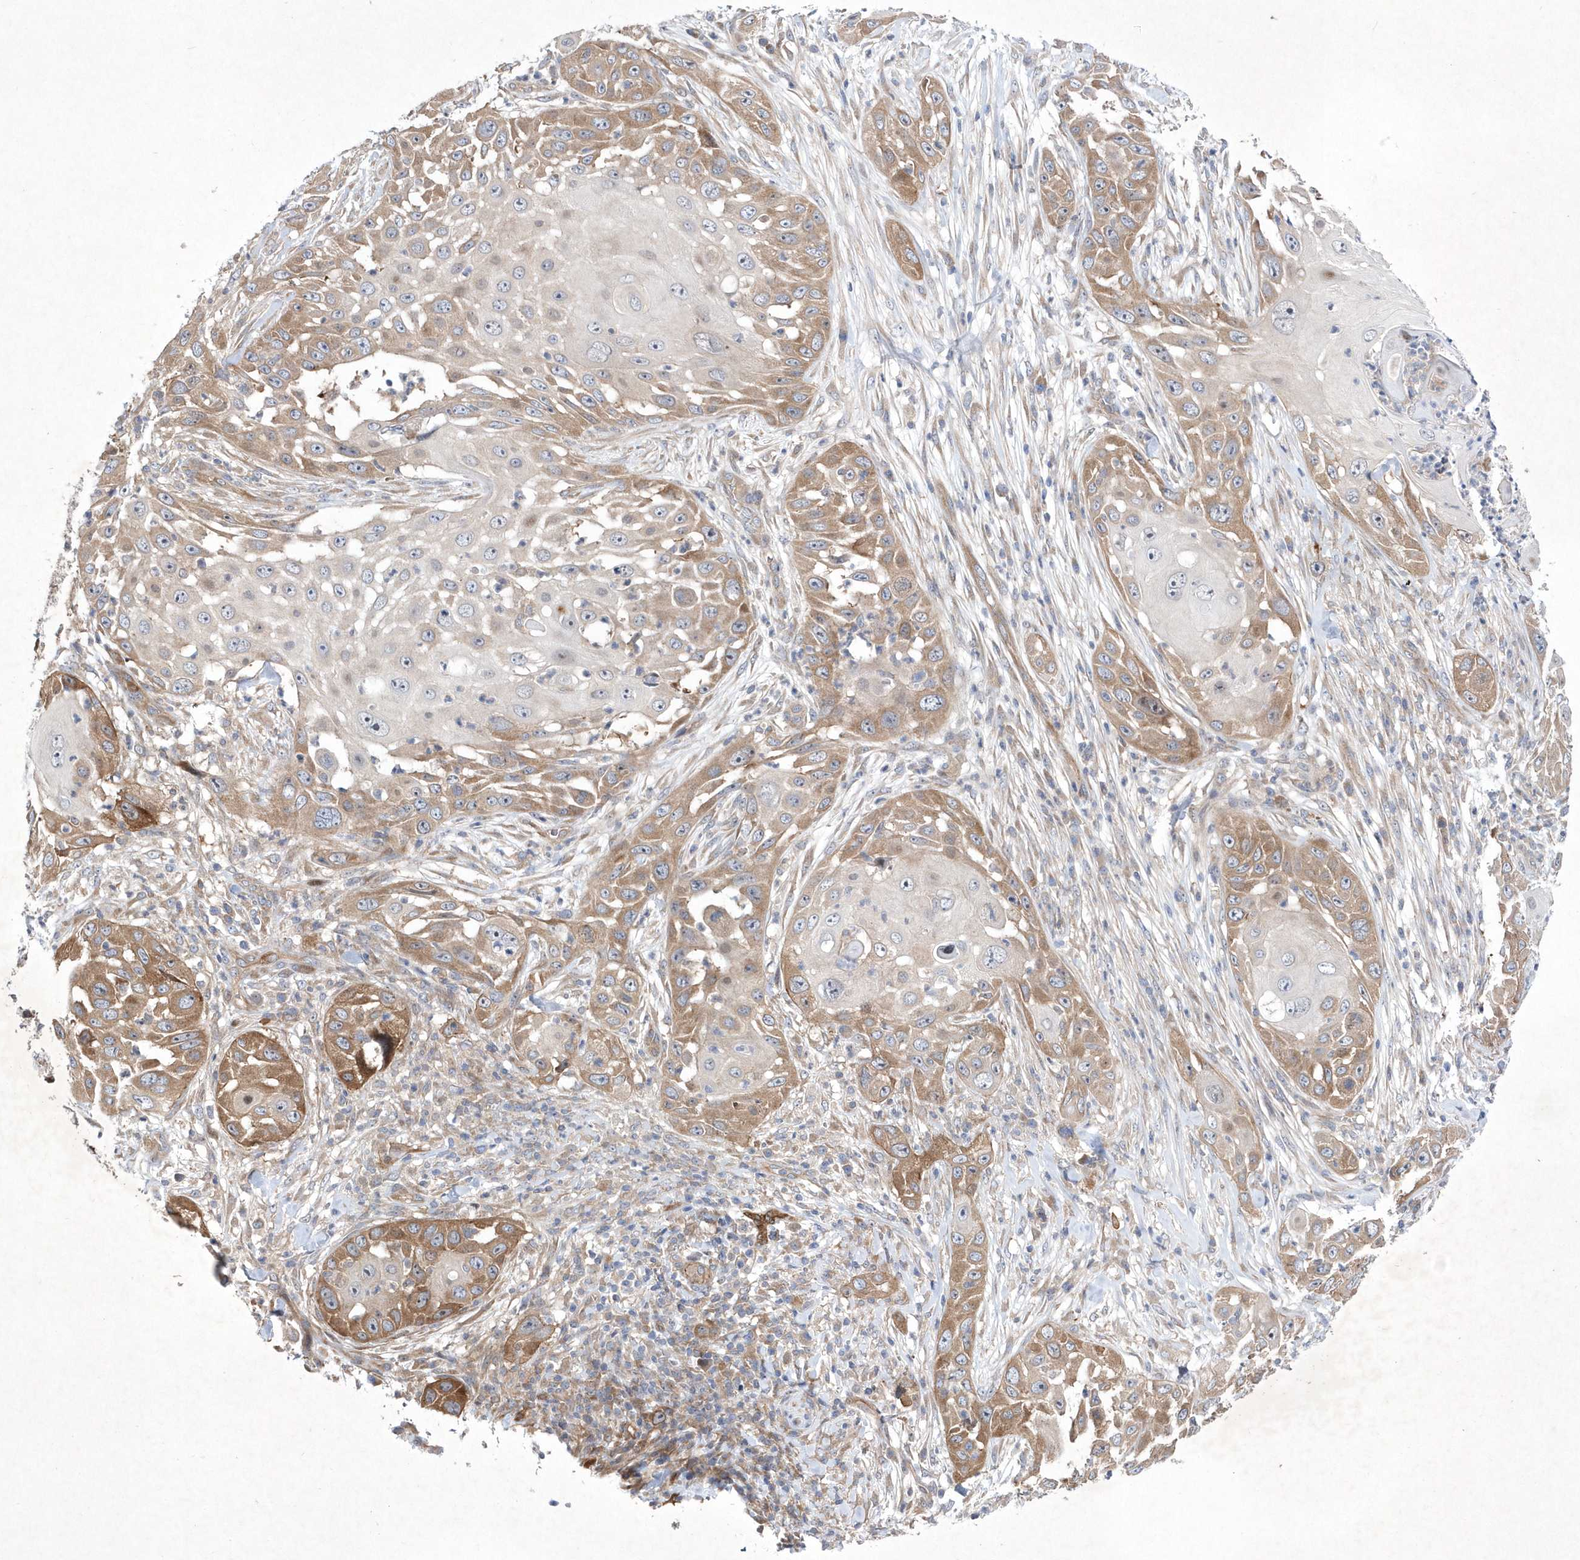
{"staining": {"intensity": "moderate", "quantity": "25%-75%", "location": "cytoplasmic/membranous"}, "tissue": "skin cancer", "cell_type": "Tumor cells", "image_type": "cancer", "snomed": [{"axis": "morphology", "description": "Squamous cell carcinoma, NOS"}, {"axis": "topography", "description": "Skin"}], "caption": "Protein staining of skin squamous cell carcinoma tissue demonstrates moderate cytoplasmic/membranous positivity in approximately 25%-75% of tumor cells. (DAB (3,3'-diaminobenzidine) IHC, brown staining for protein, blue staining for nuclei).", "gene": "DSPP", "patient": {"sex": "female", "age": 44}}